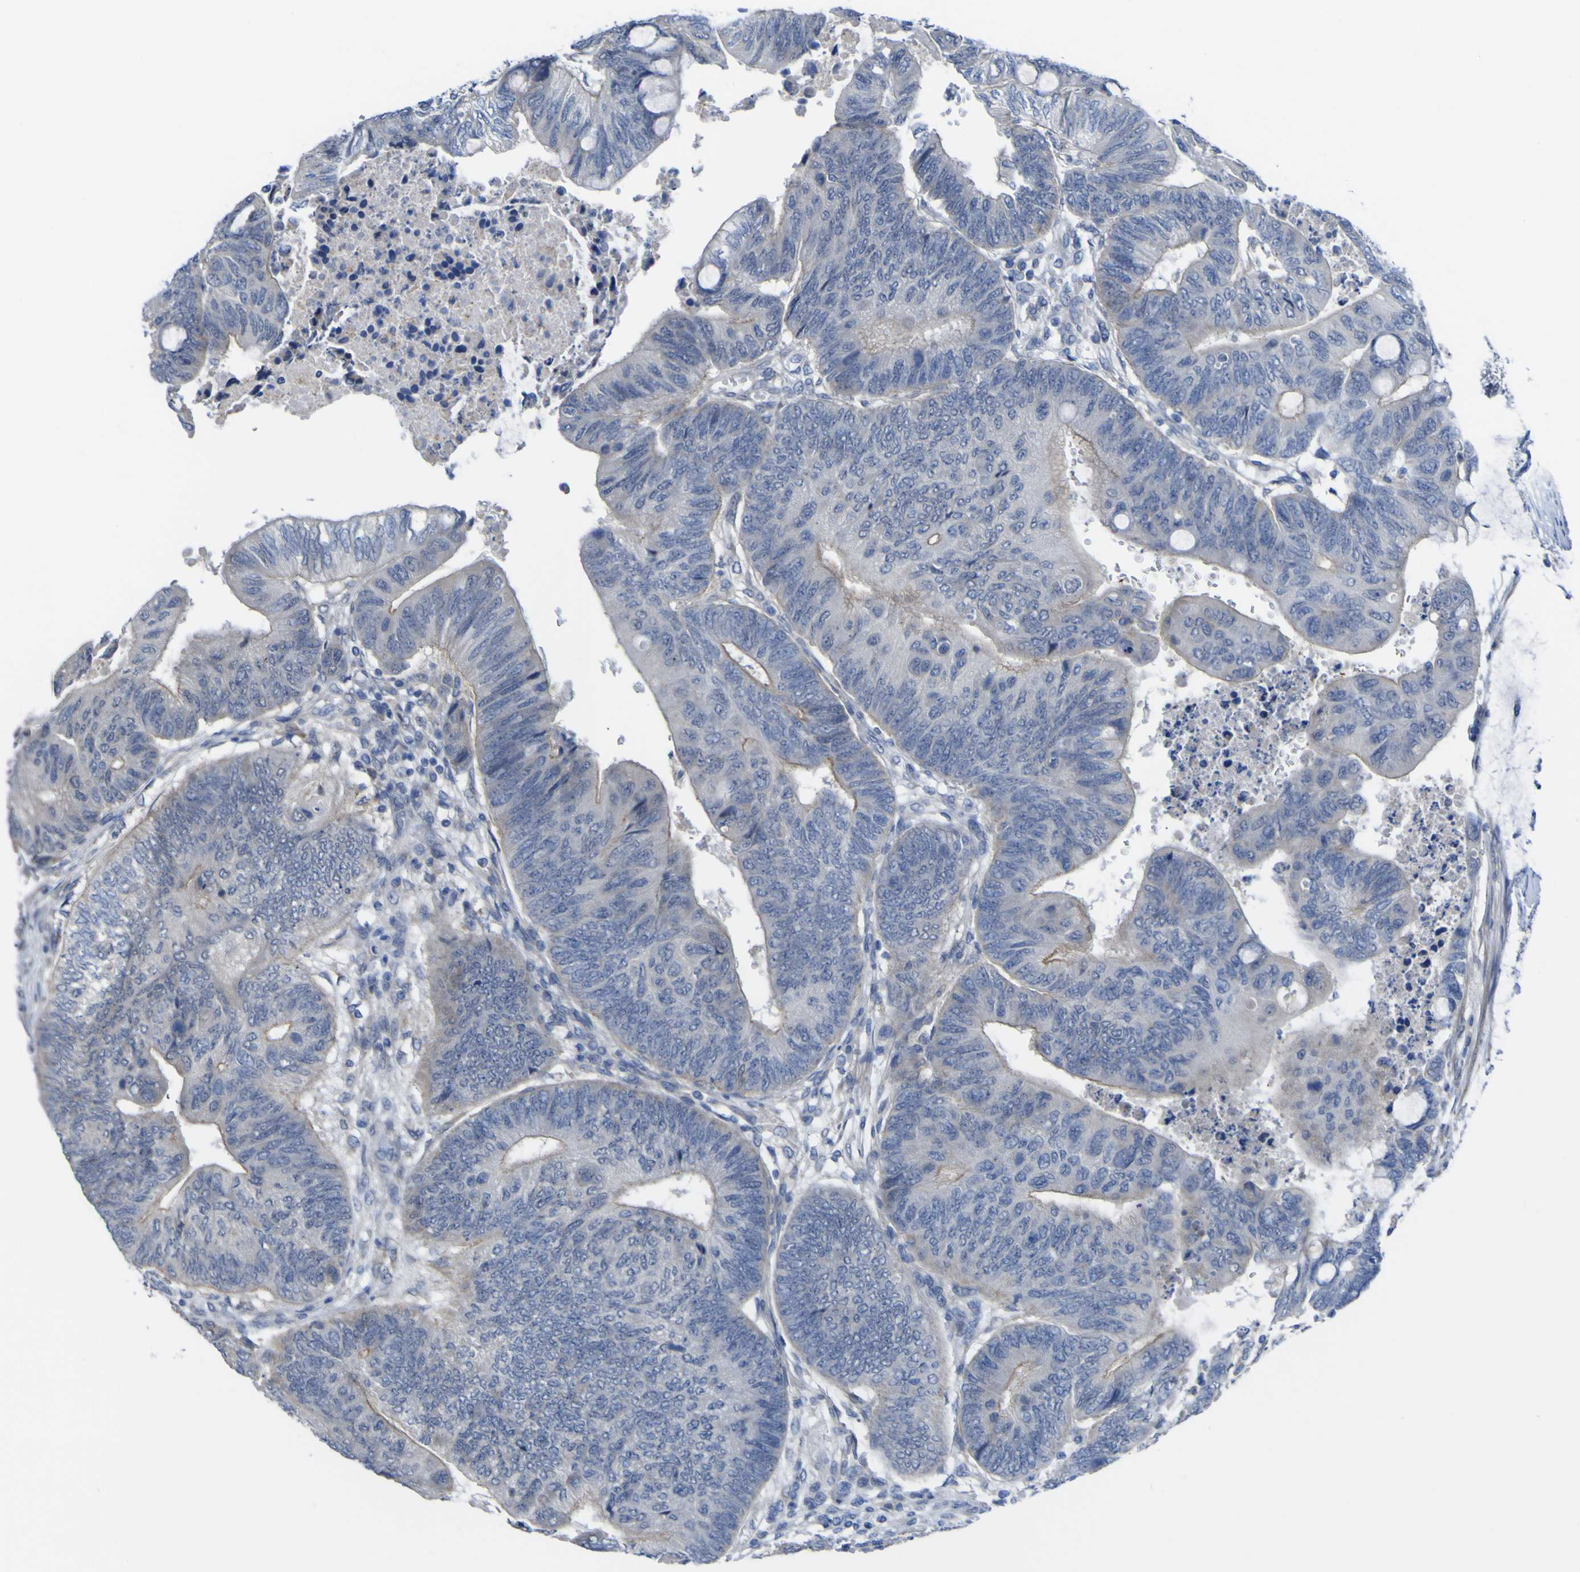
{"staining": {"intensity": "moderate", "quantity": "<25%", "location": "cytoplasmic/membranous"}, "tissue": "colorectal cancer", "cell_type": "Tumor cells", "image_type": "cancer", "snomed": [{"axis": "morphology", "description": "Normal tissue, NOS"}, {"axis": "morphology", "description": "Adenocarcinoma, NOS"}, {"axis": "topography", "description": "Rectum"}, {"axis": "topography", "description": "Peripheral nerve tissue"}], "caption": "The micrograph demonstrates immunohistochemical staining of colorectal adenocarcinoma. There is moderate cytoplasmic/membranous staining is present in approximately <25% of tumor cells.", "gene": "TNFRSF11A", "patient": {"sex": "male", "age": 92}}